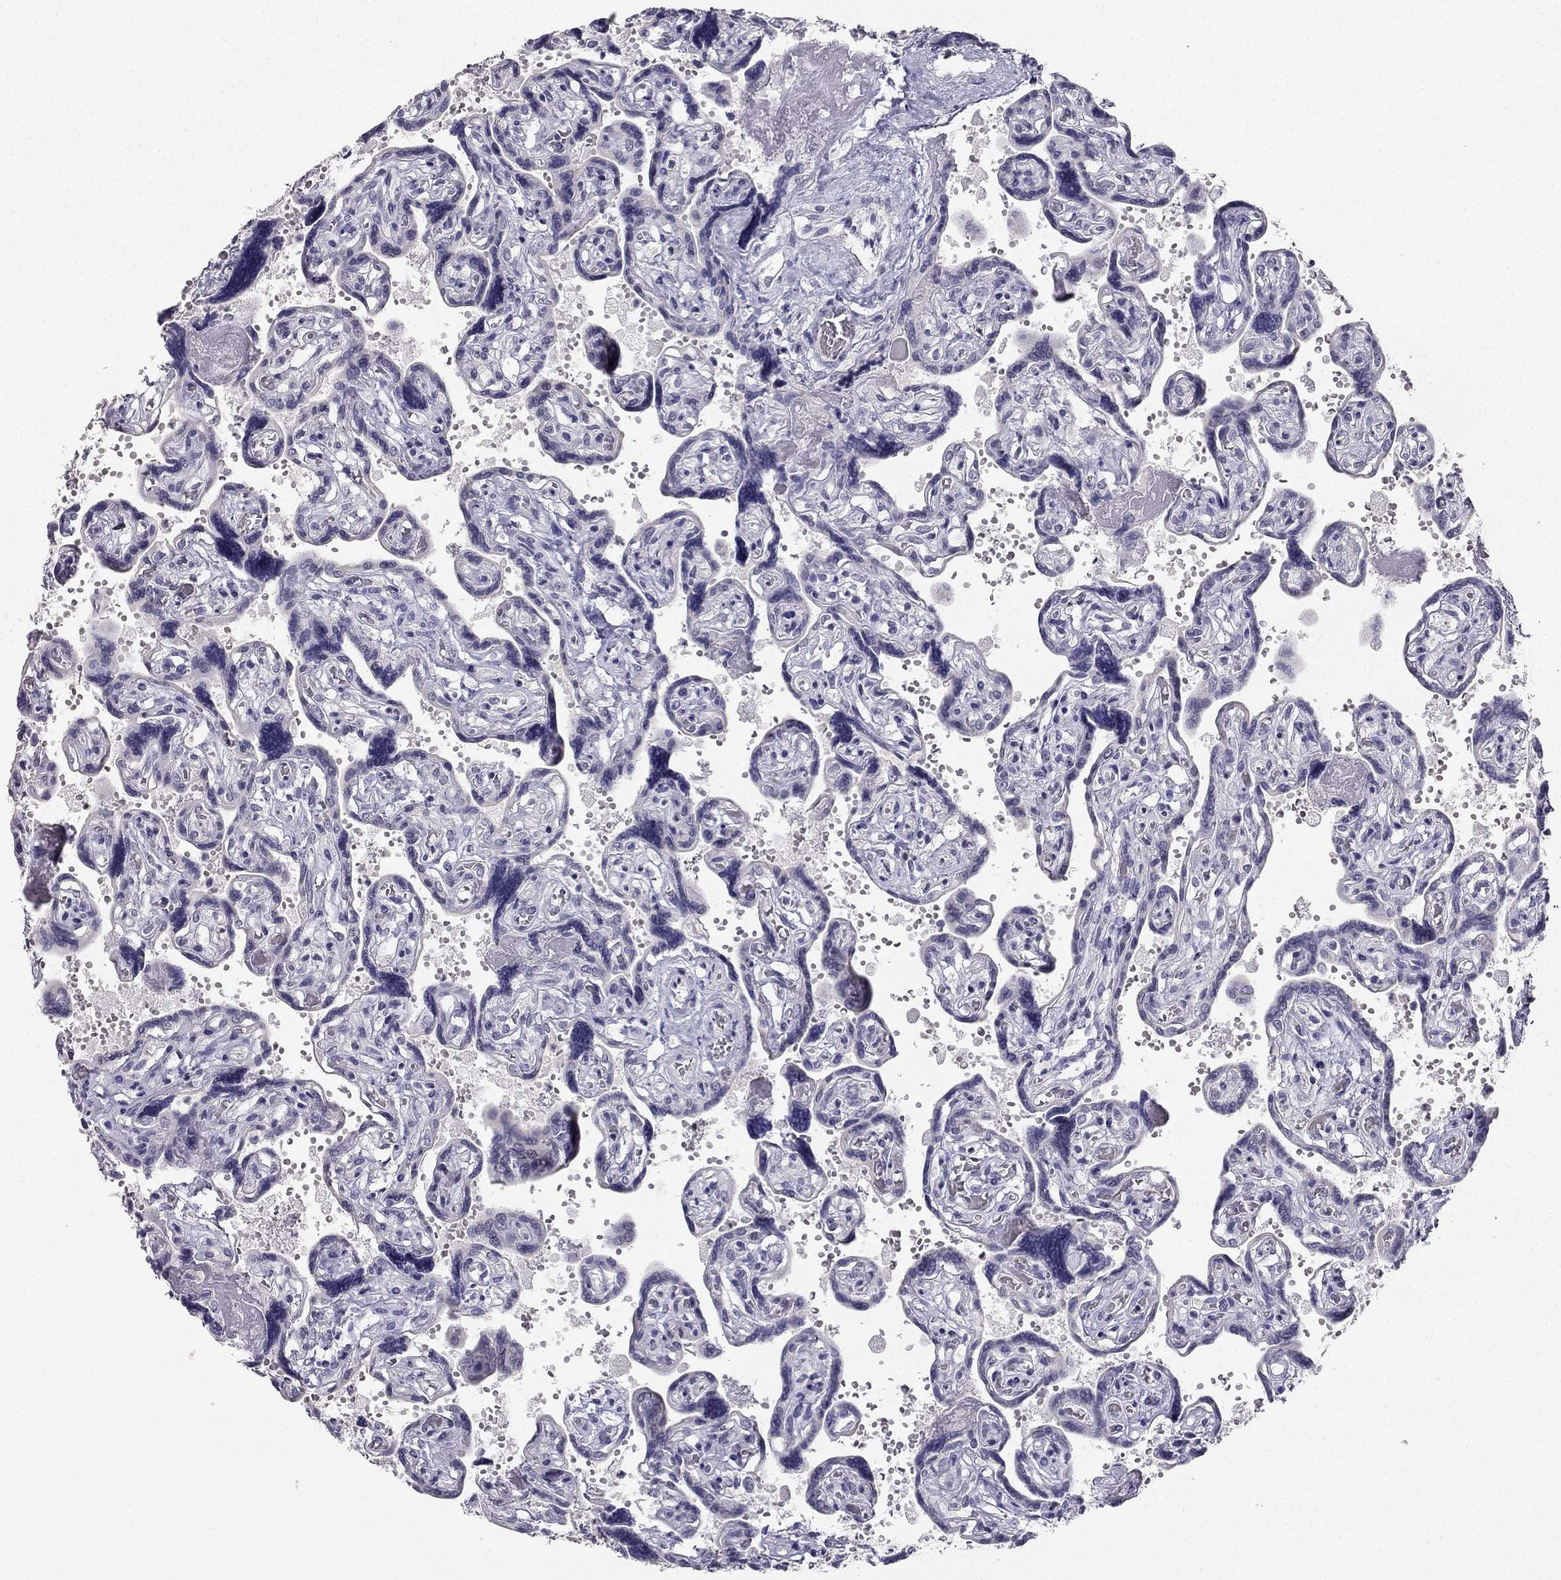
{"staining": {"intensity": "negative", "quantity": "none", "location": "none"}, "tissue": "placenta", "cell_type": "Decidual cells", "image_type": "normal", "snomed": [{"axis": "morphology", "description": "Normal tissue, NOS"}, {"axis": "topography", "description": "Placenta"}], "caption": "IHC histopathology image of benign placenta stained for a protein (brown), which reveals no positivity in decidual cells. (Immunohistochemistry (ihc), brightfield microscopy, high magnification).", "gene": "CALB2", "patient": {"sex": "female", "age": 32}}